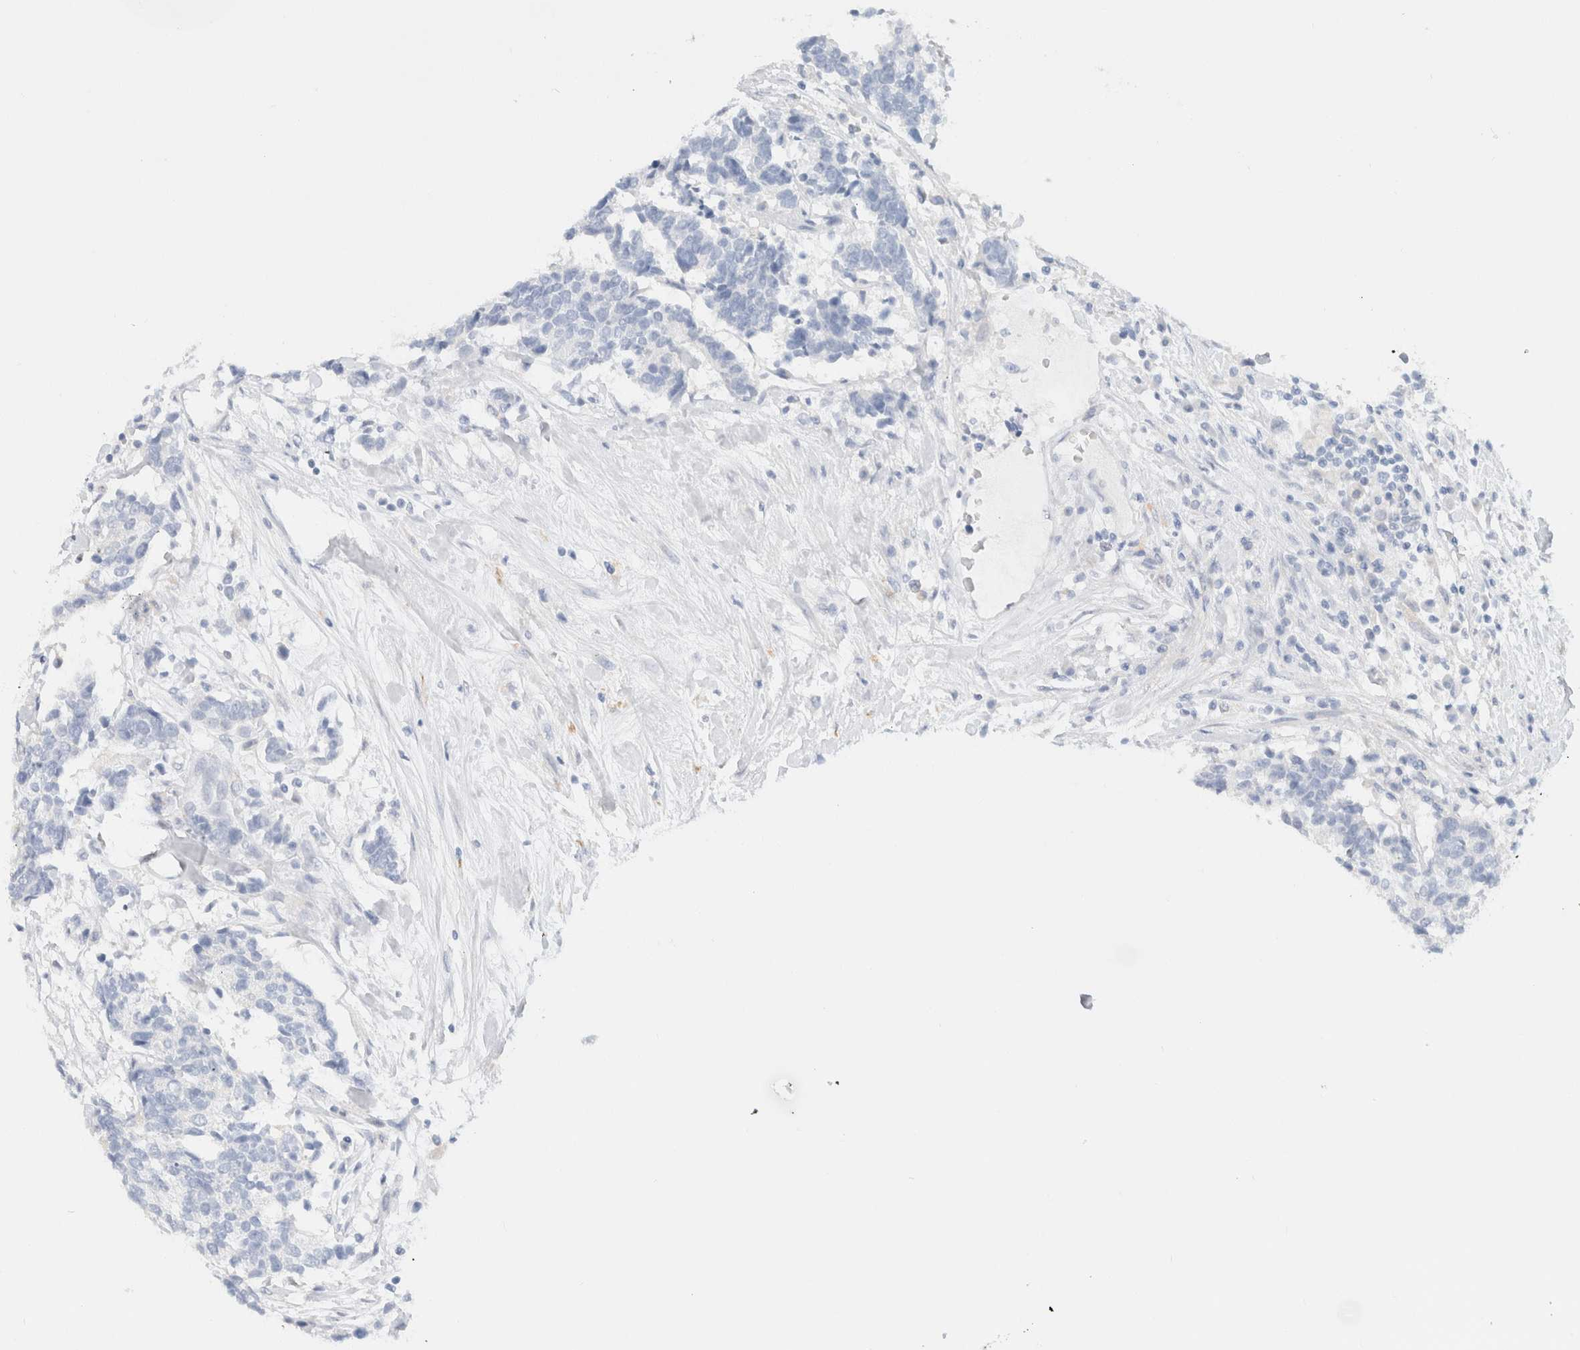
{"staining": {"intensity": "negative", "quantity": "none", "location": "none"}, "tissue": "carcinoid", "cell_type": "Tumor cells", "image_type": "cancer", "snomed": [{"axis": "morphology", "description": "Carcinoma, NOS"}, {"axis": "morphology", "description": "Carcinoid, malignant, NOS"}, {"axis": "topography", "description": "Urinary bladder"}], "caption": "DAB immunohistochemical staining of human carcinoid exhibits no significant staining in tumor cells.", "gene": "CPQ", "patient": {"sex": "male", "age": 57}}